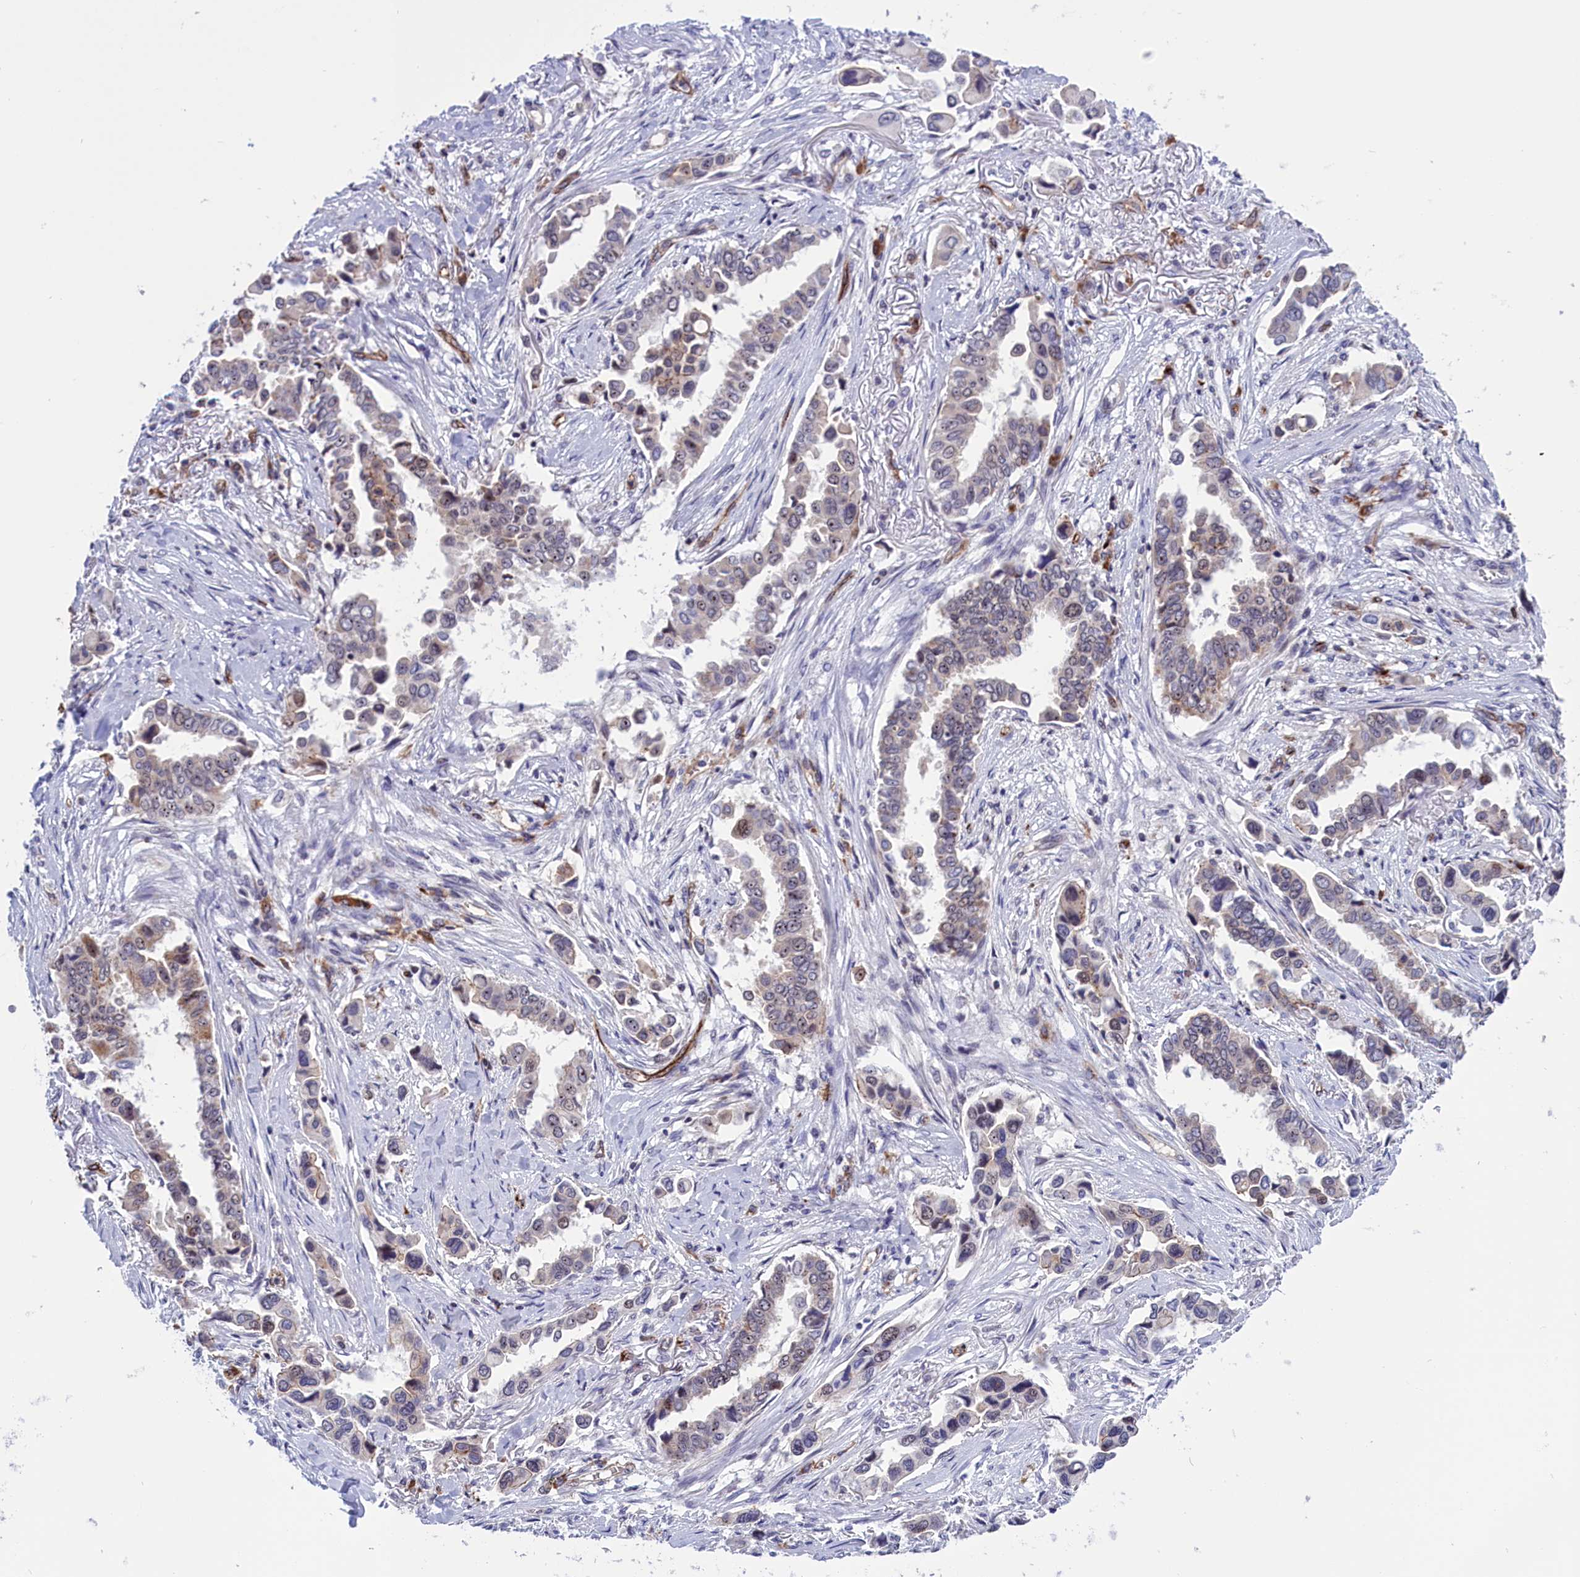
{"staining": {"intensity": "weak", "quantity": "<25%", "location": "nuclear"}, "tissue": "lung cancer", "cell_type": "Tumor cells", "image_type": "cancer", "snomed": [{"axis": "morphology", "description": "Adenocarcinoma, NOS"}, {"axis": "topography", "description": "Lung"}], "caption": "Tumor cells show no significant staining in adenocarcinoma (lung).", "gene": "MPND", "patient": {"sex": "female", "age": 76}}